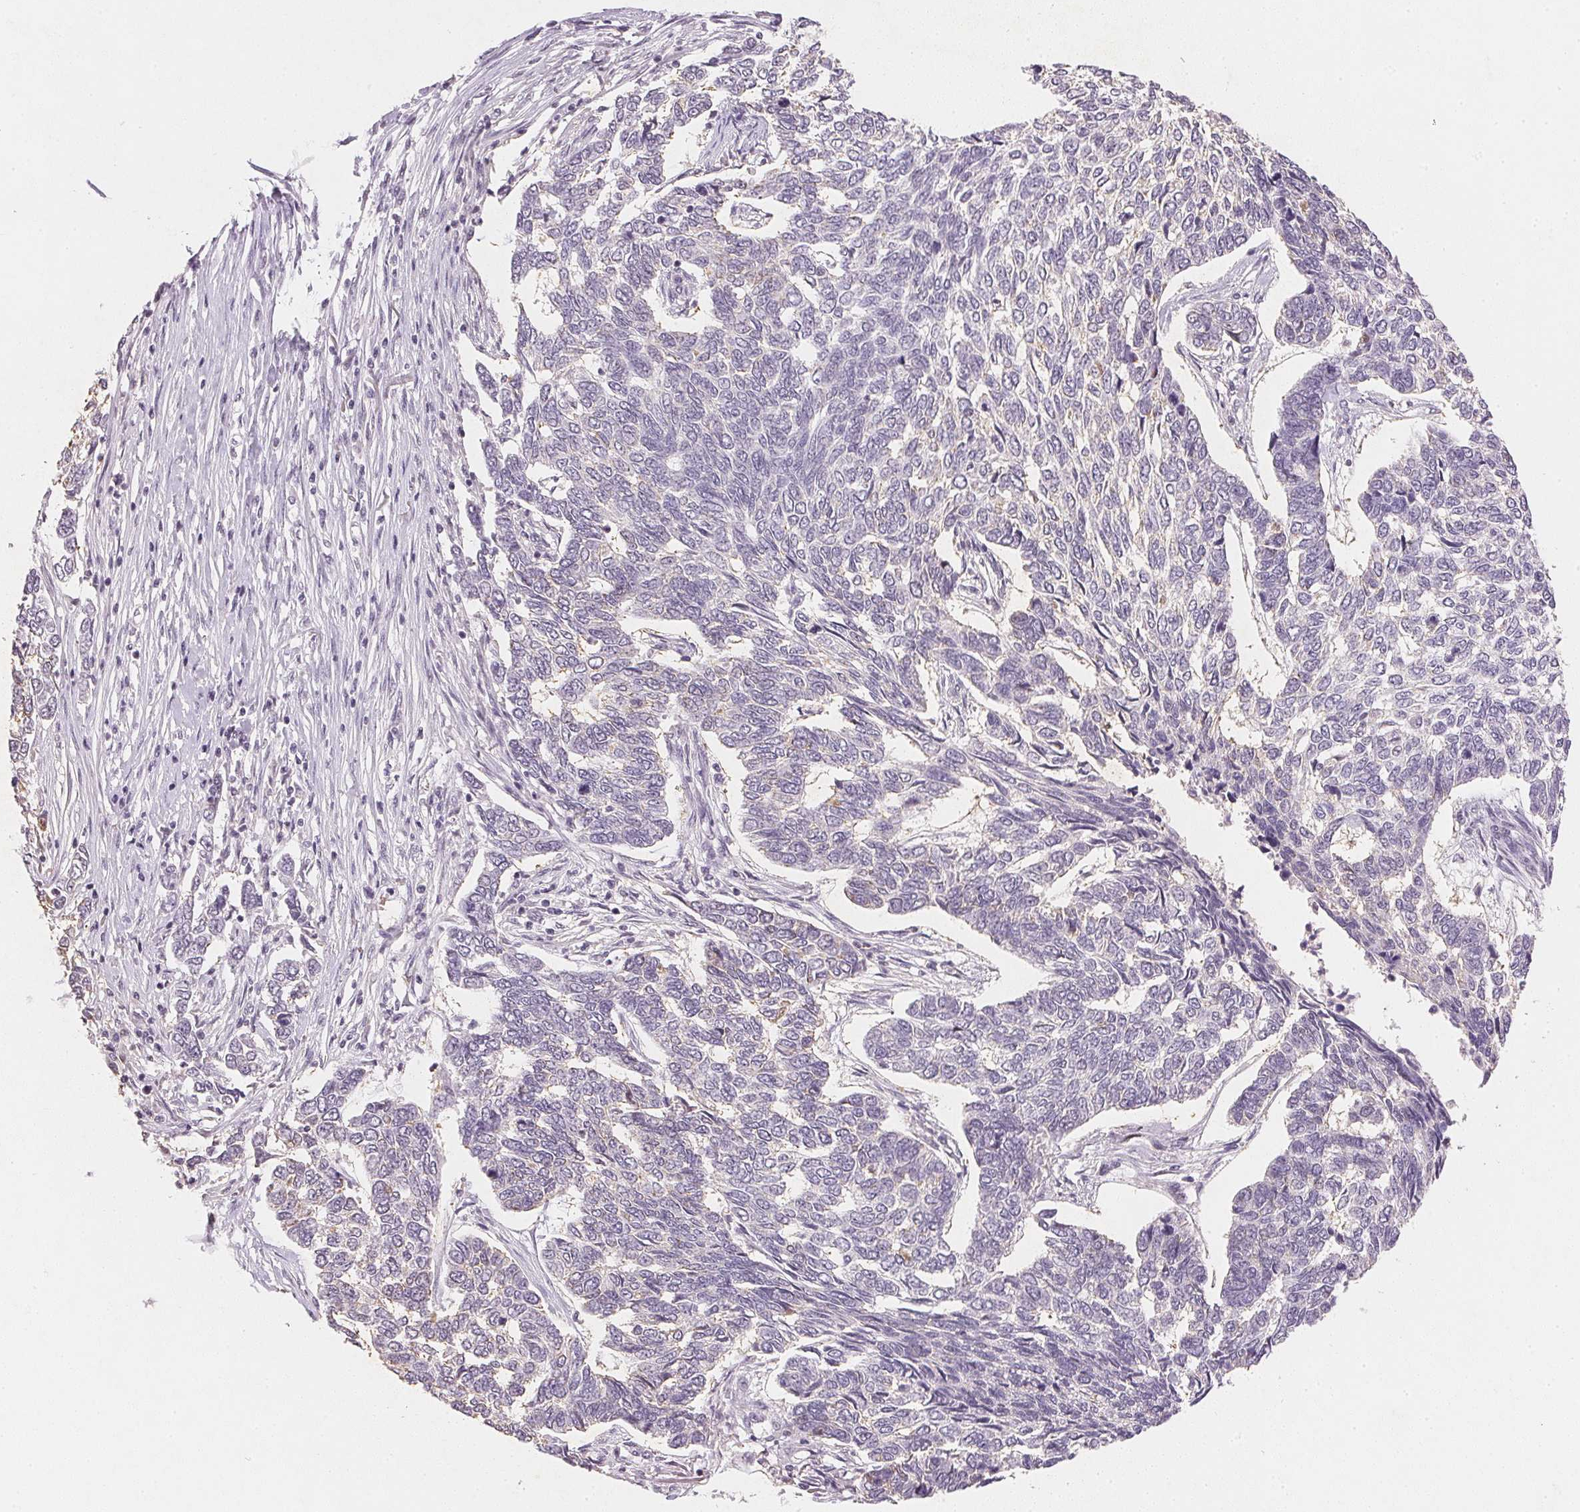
{"staining": {"intensity": "negative", "quantity": "none", "location": "none"}, "tissue": "skin cancer", "cell_type": "Tumor cells", "image_type": "cancer", "snomed": [{"axis": "morphology", "description": "Basal cell carcinoma"}, {"axis": "topography", "description": "Skin"}], "caption": "Immunohistochemical staining of human skin cancer (basal cell carcinoma) reveals no significant expression in tumor cells. (DAB (3,3'-diaminobenzidine) IHC, high magnification).", "gene": "SMTN", "patient": {"sex": "female", "age": 65}}